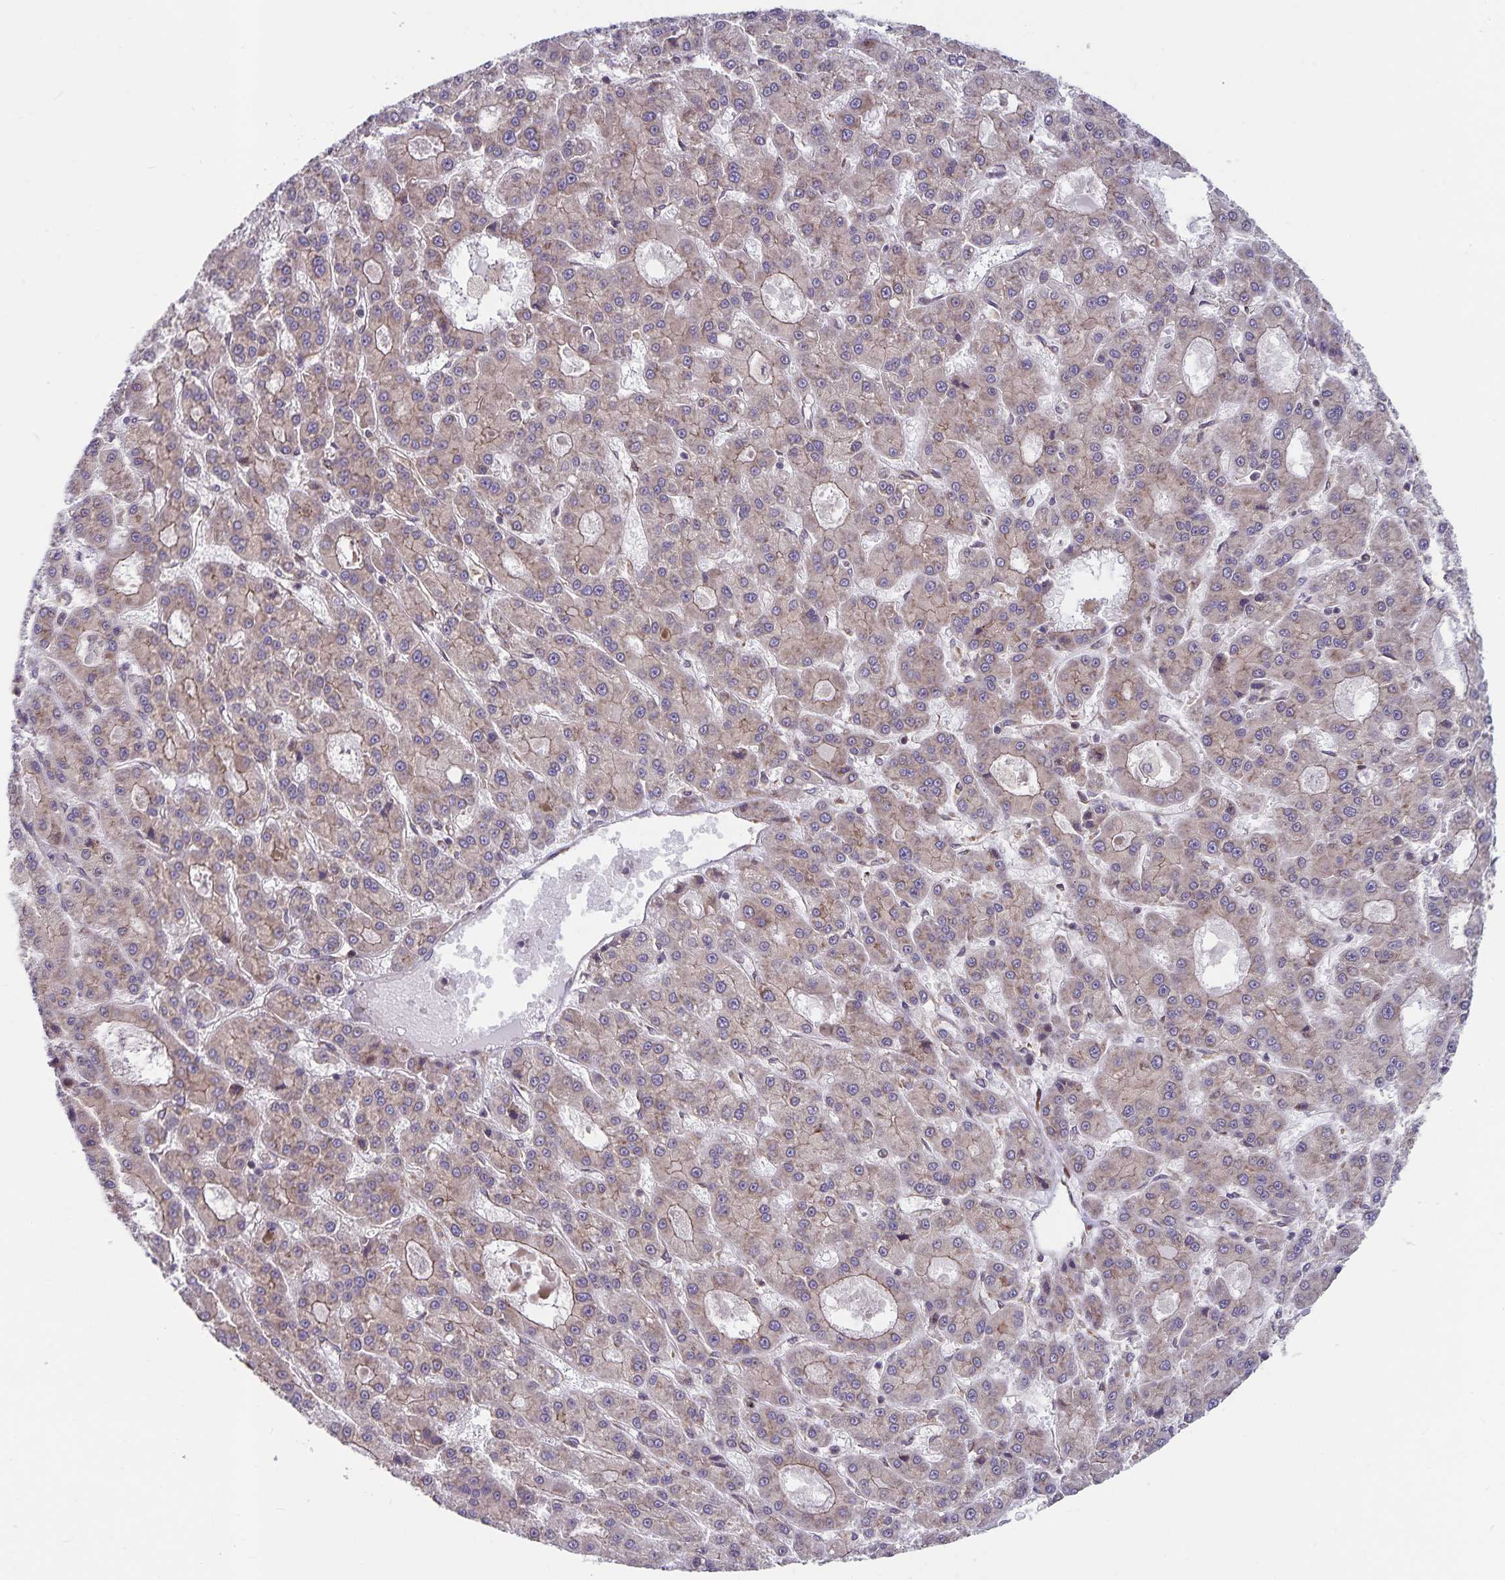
{"staining": {"intensity": "weak", "quantity": "25%-75%", "location": "cytoplasmic/membranous"}, "tissue": "liver cancer", "cell_type": "Tumor cells", "image_type": "cancer", "snomed": [{"axis": "morphology", "description": "Carcinoma, Hepatocellular, NOS"}, {"axis": "topography", "description": "Liver"}], "caption": "The image exhibits staining of liver cancer, revealing weak cytoplasmic/membranous protein positivity (brown color) within tumor cells. Using DAB (3,3'-diaminobenzidine) (brown) and hematoxylin (blue) stains, captured at high magnification using brightfield microscopy.", "gene": "SEC62", "patient": {"sex": "male", "age": 70}}